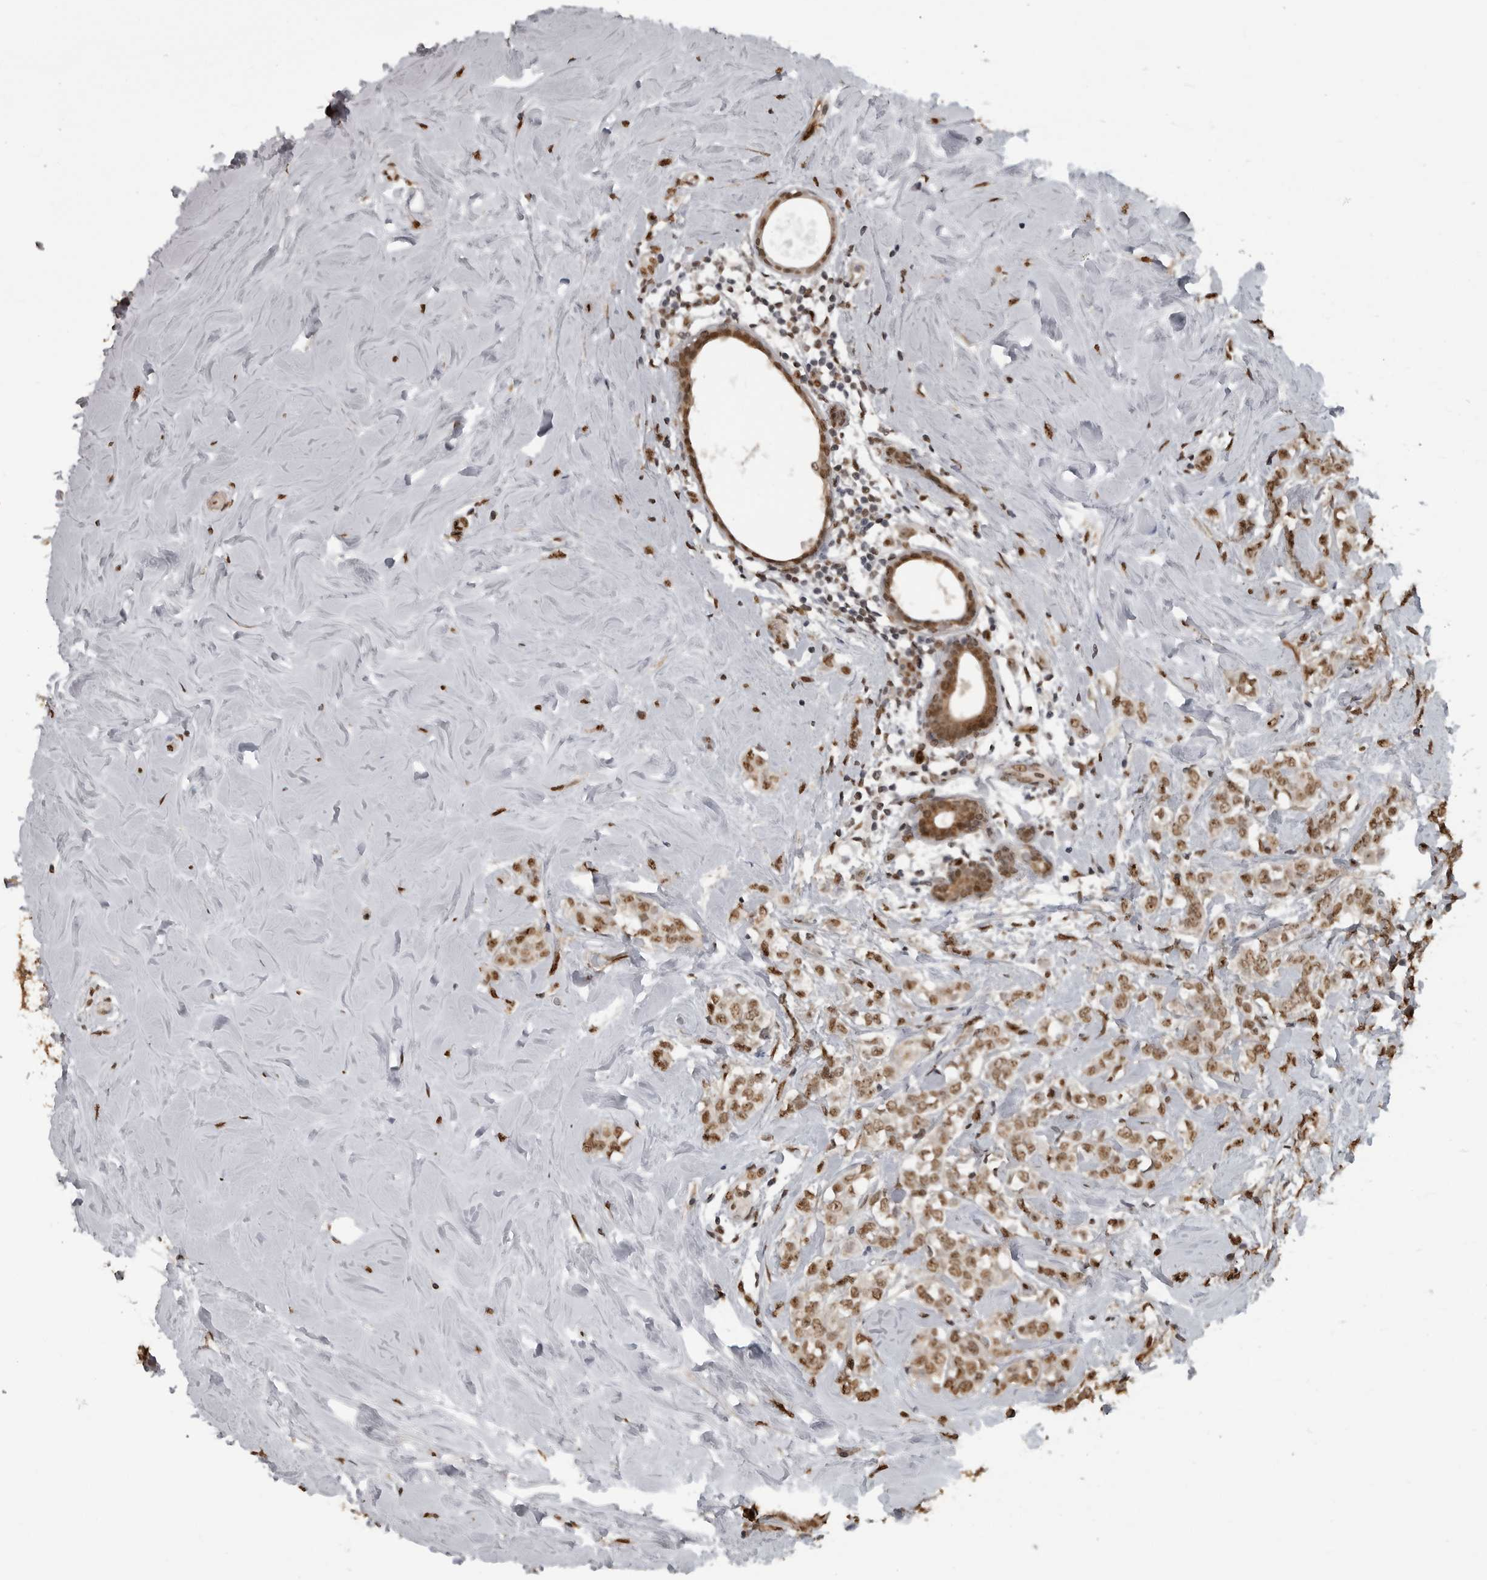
{"staining": {"intensity": "moderate", "quantity": ">75%", "location": "nuclear"}, "tissue": "breast cancer", "cell_type": "Tumor cells", "image_type": "cancer", "snomed": [{"axis": "morphology", "description": "Lobular carcinoma"}, {"axis": "topography", "description": "Breast"}], "caption": "A medium amount of moderate nuclear expression is identified in about >75% of tumor cells in breast cancer (lobular carcinoma) tissue.", "gene": "SMAD2", "patient": {"sex": "female", "age": 47}}